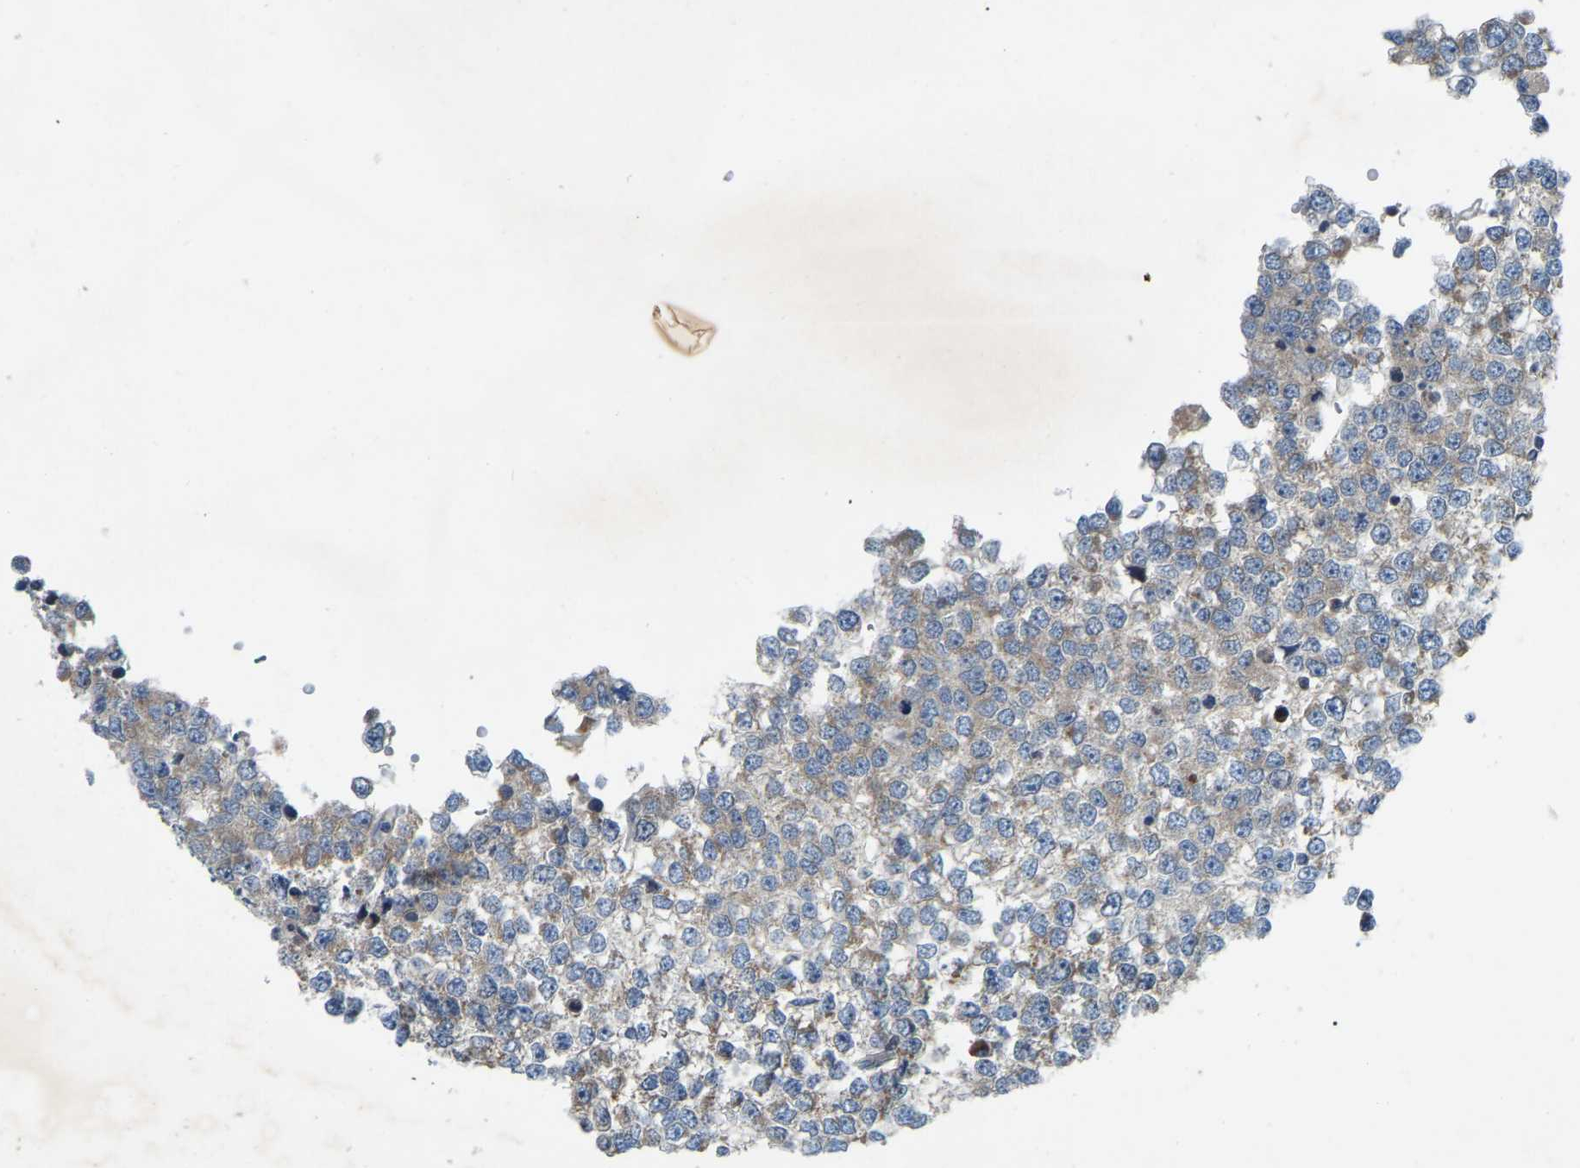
{"staining": {"intensity": "weak", "quantity": ">75%", "location": "cytoplasmic/membranous"}, "tissue": "testis cancer", "cell_type": "Tumor cells", "image_type": "cancer", "snomed": [{"axis": "morphology", "description": "Seminoma, NOS"}, {"axis": "topography", "description": "Testis"}], "caption": "The micrograph reveals immunohistochemical staining of testis cancer (seminoma). There is weak cytoplasmic/membranous staining is appreciated in approximately >75% of tumor cells.", "gene": "PARL", "patient": {"sex": "male", "age": 65}}